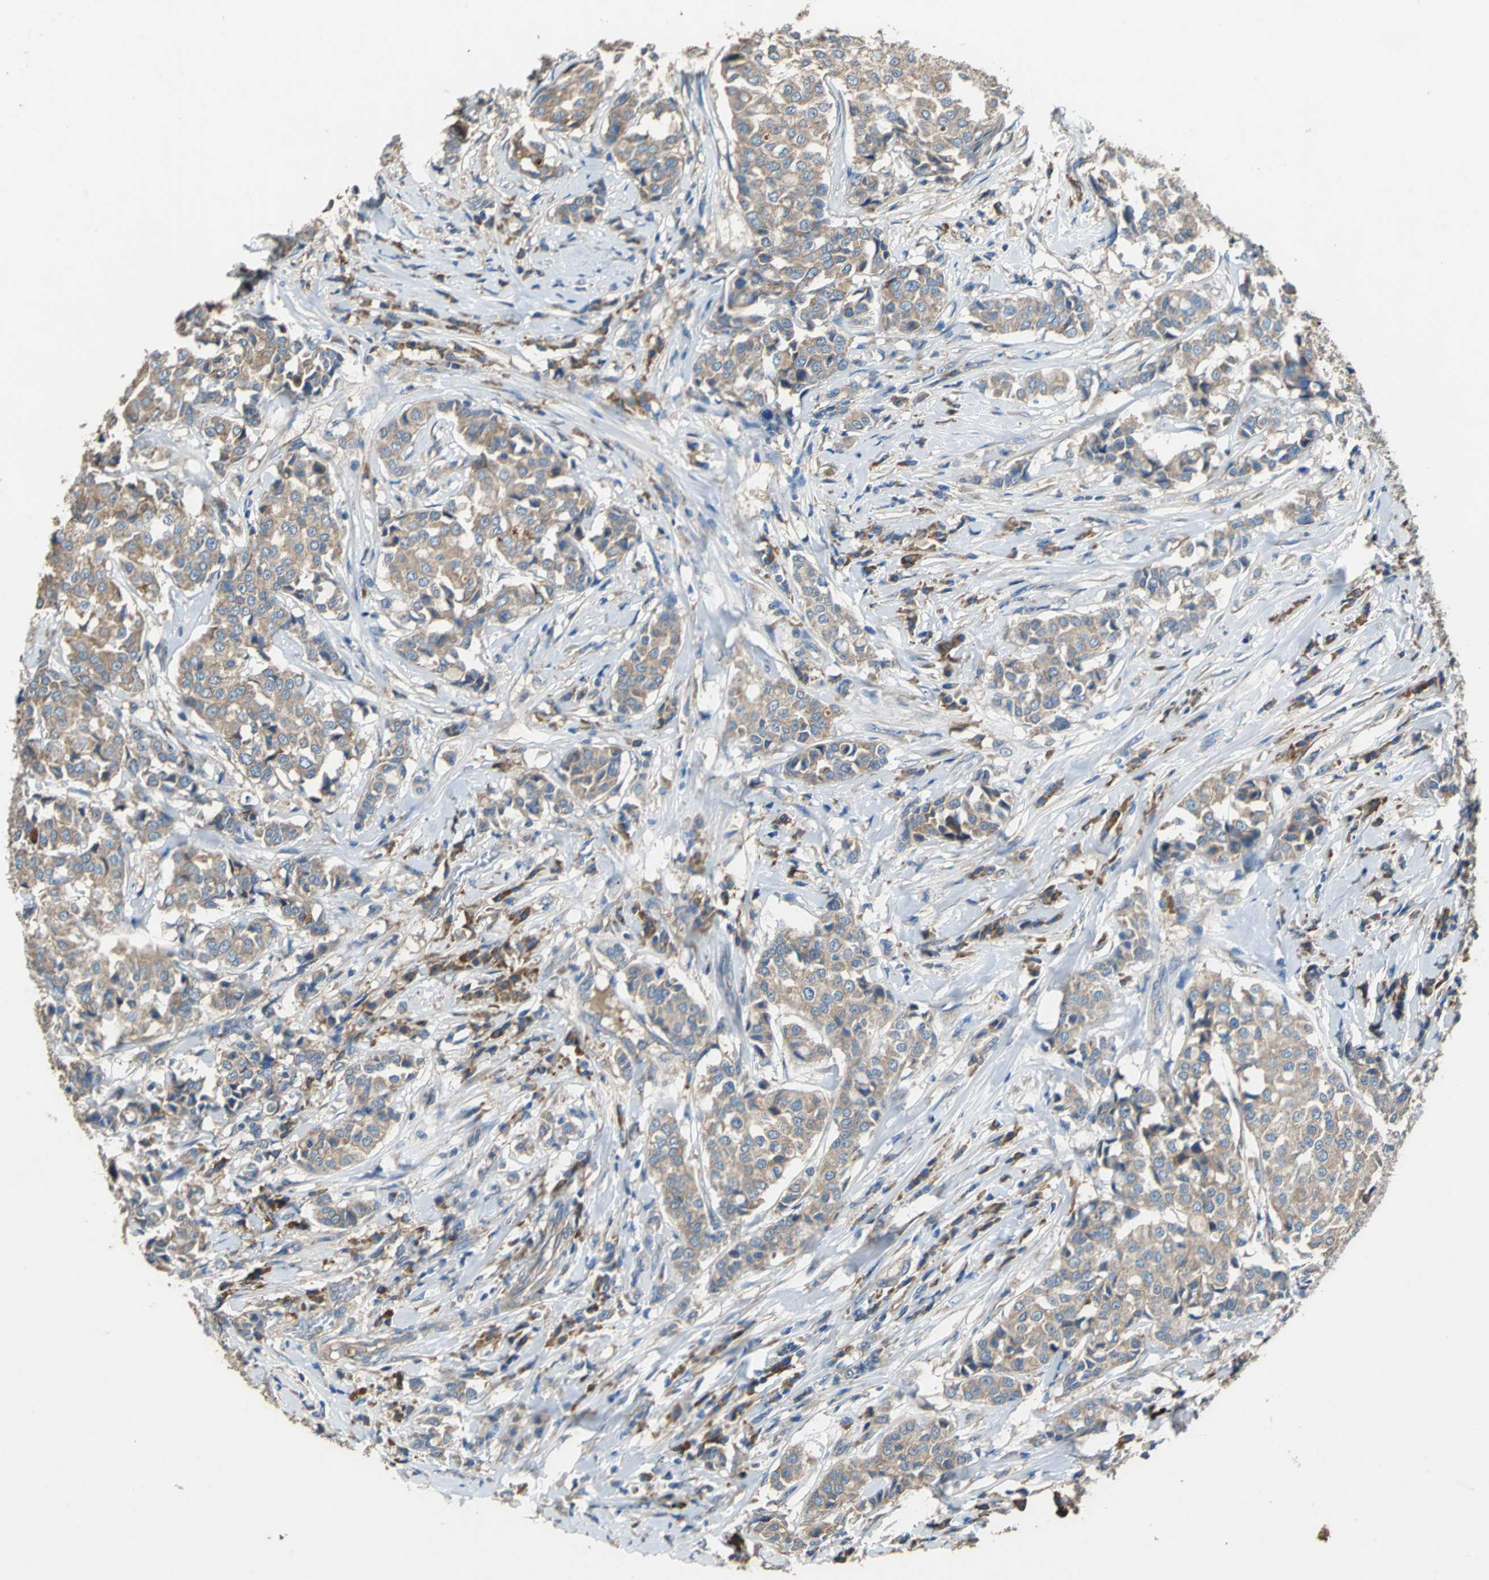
{"staining": {"intensity": "moderate", "quantity": ">75%", "location": "cytoplasmic/membranous"}, "tissue": "breast cancer", "cell_type": "Tumor cells", "image_type": "cancer", "snomed": [{"axis": "morphology", "description": "Duct carcinoma"}, {"axis": "topography", "description": "Breast"}], "caption": "An IHC micrograph of neoplastic tissue is shown. Protein staining in brown highlights moderate cytoplasmic/membranous positivity in breast cancer within tumor cells.", "gene": "HEPH", "patient": {"sex": "female", "age": 27}}